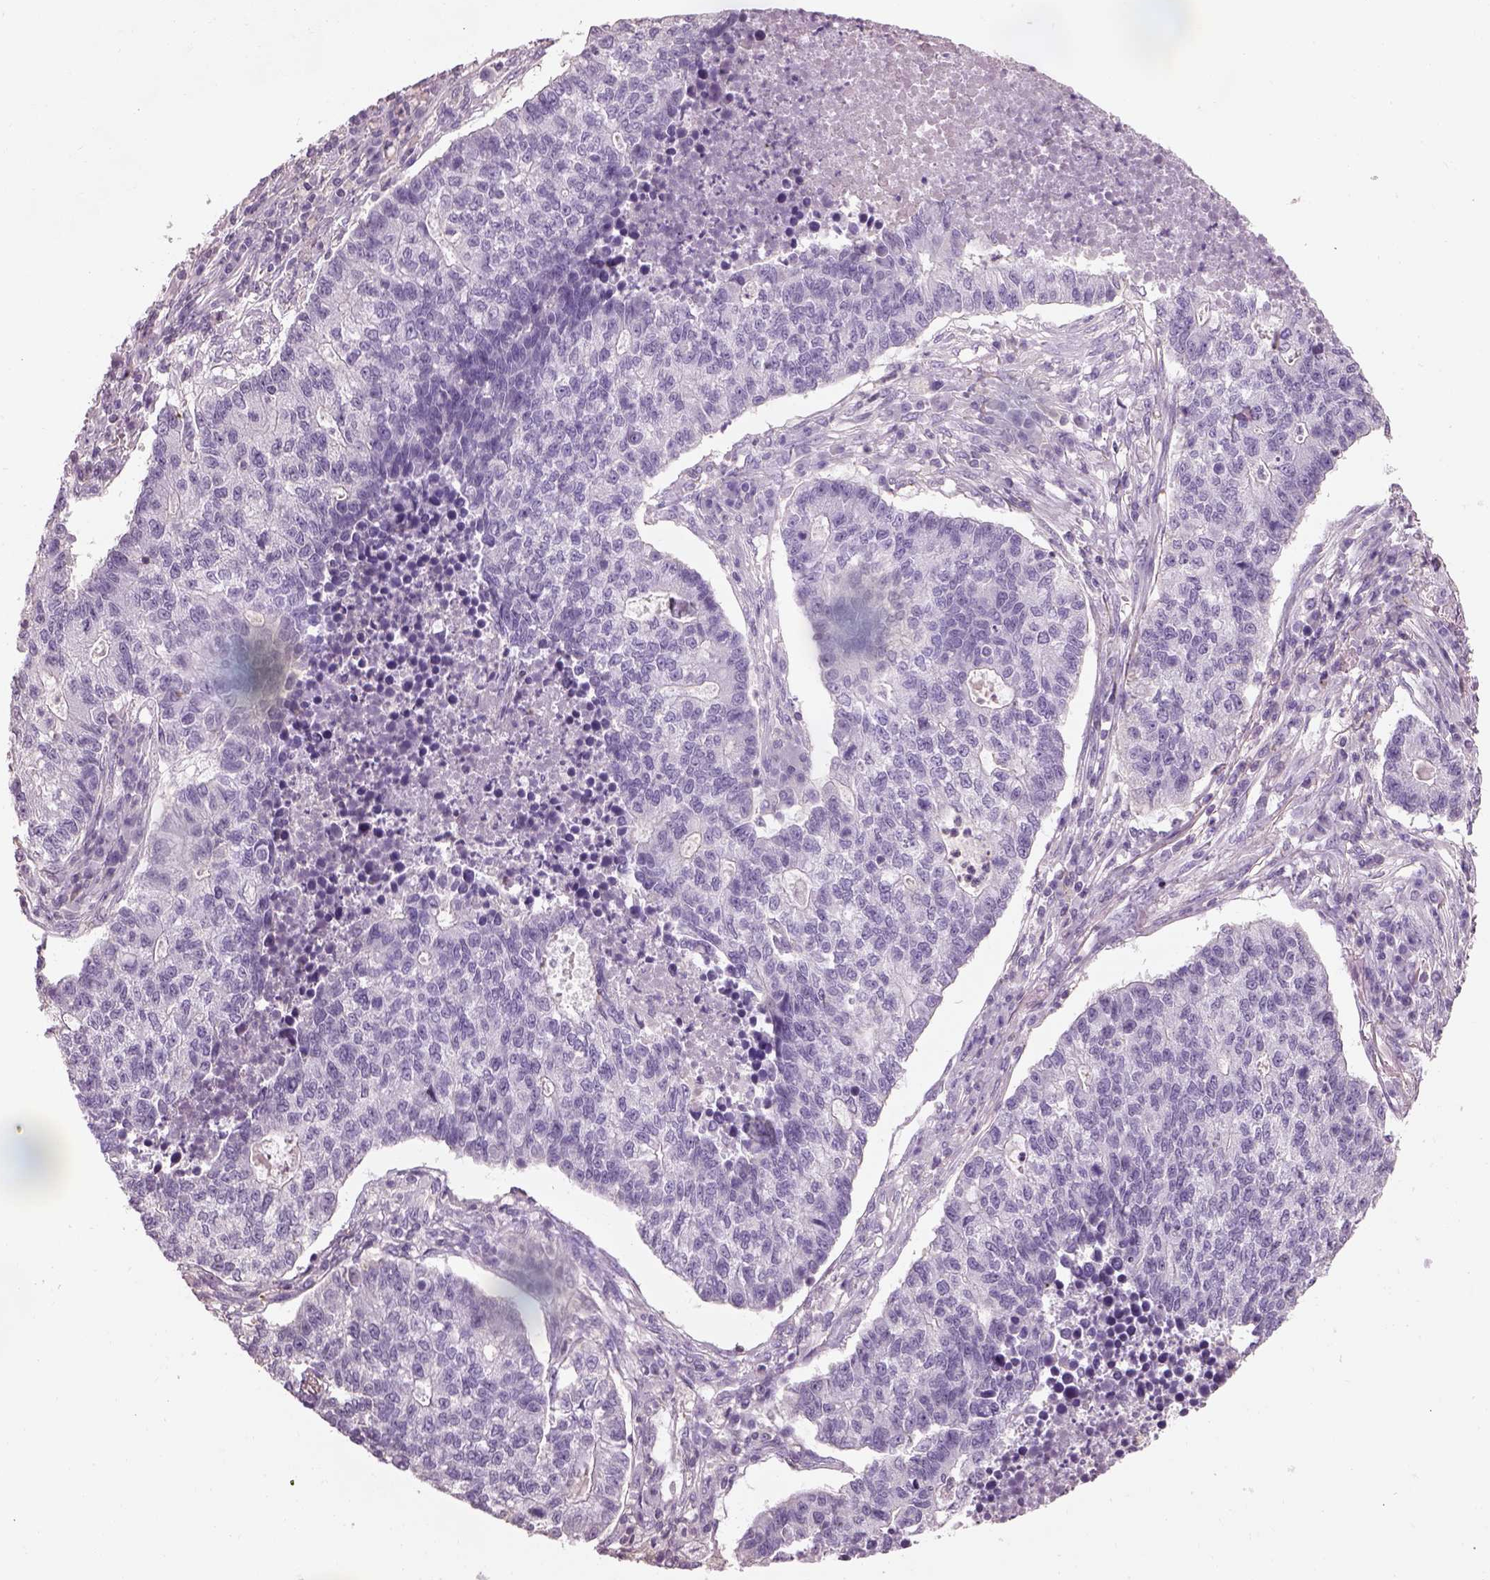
{"staining": {"intensity": "negative", "quantity": "none", "location": "none"}, "tissue": "lung cancer", "cell_type": "Tumor cells", "image_type": "cancer", "snomed": [{"axis": "morphology", "description": "Adenocarcinoma, NOS"}, {"axis": "topography", "description": "Lung"}], "caption": "A photomicrograph of lung cancer stained for a protein exhibits no brown staining in tumor cells.", "gene": "OTUD6A", "patient": {"sex": "male", "age": 57}}